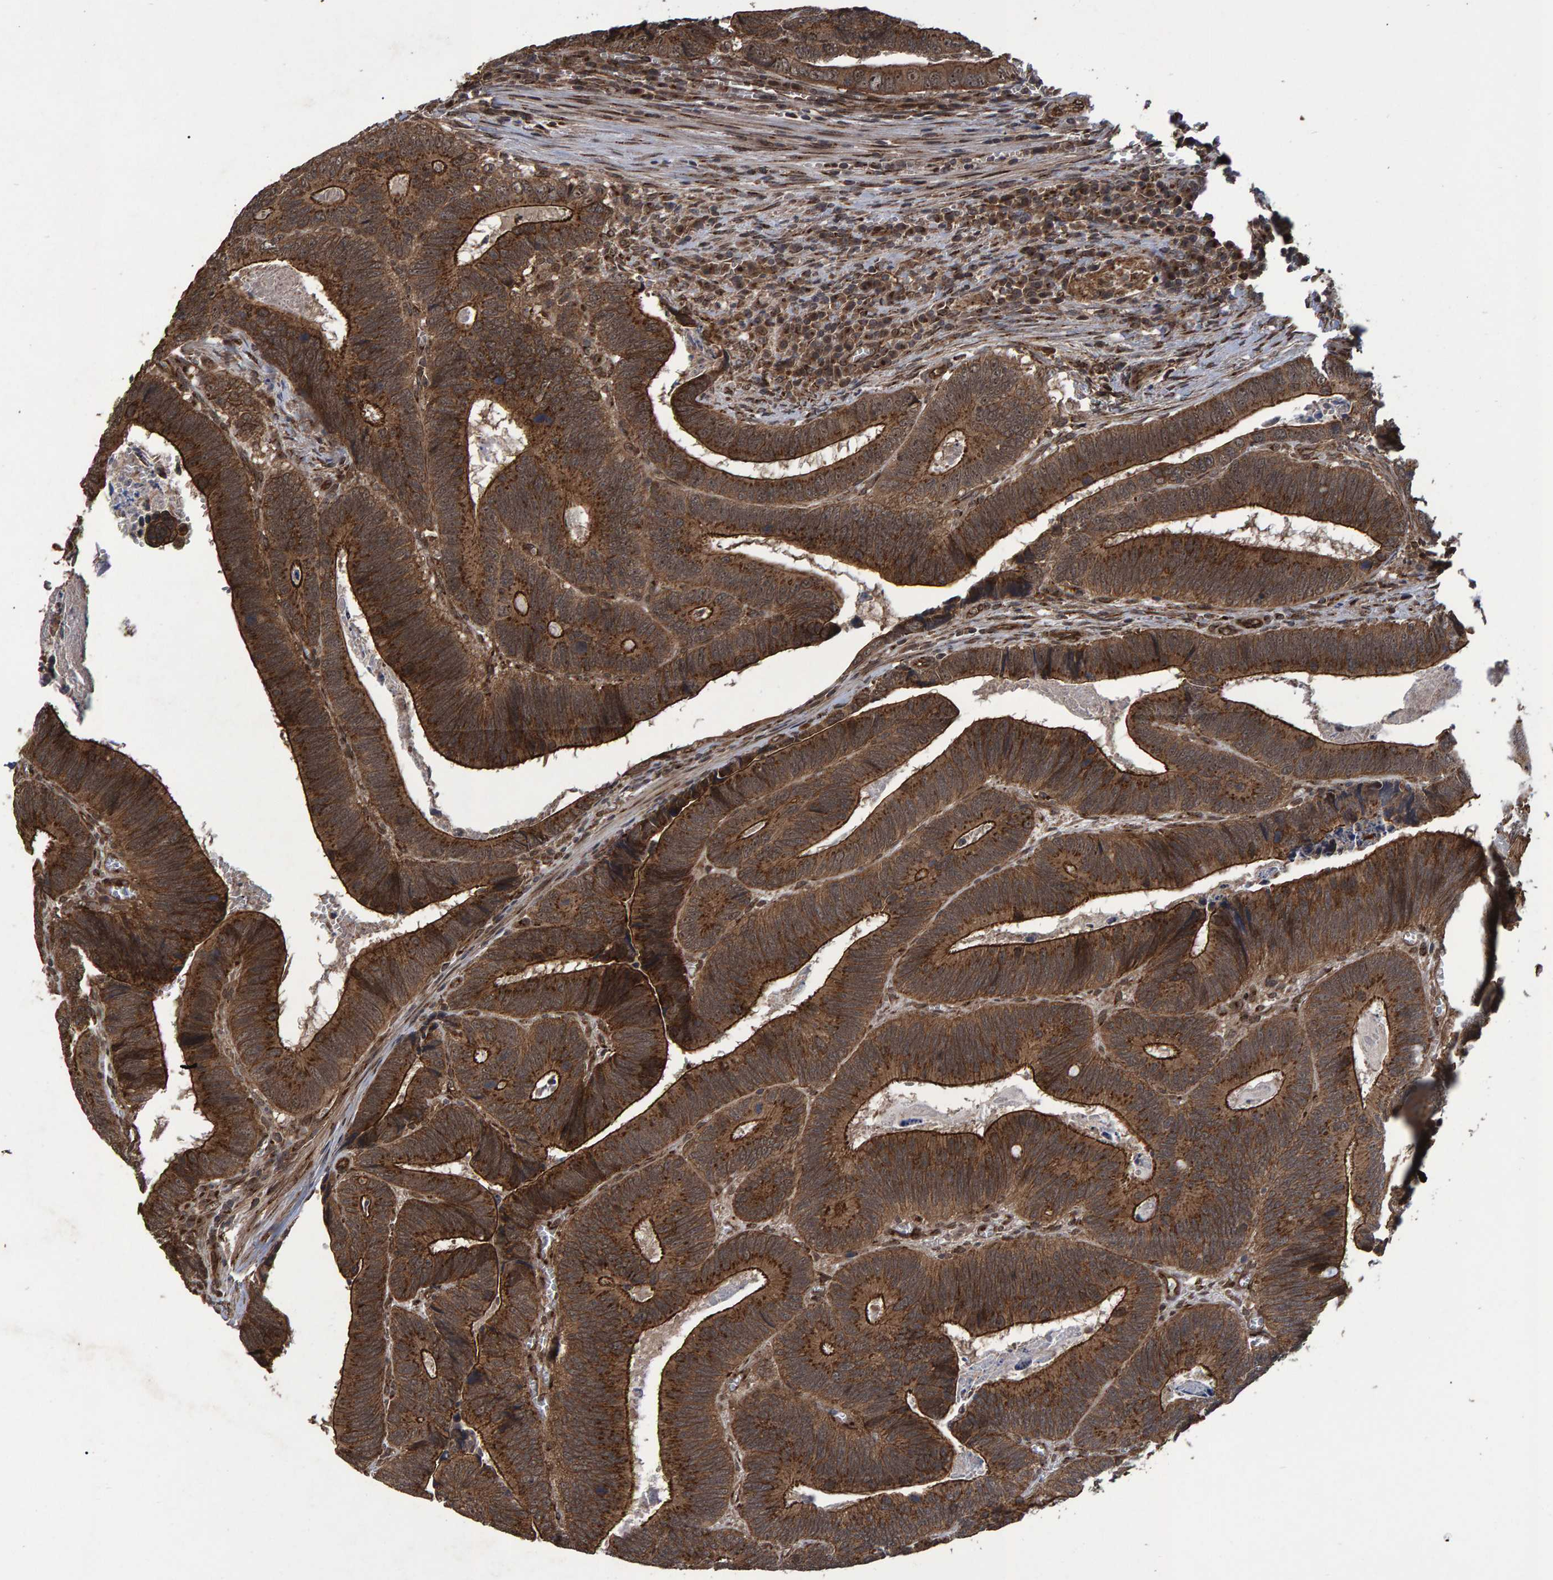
{"staining": {"intensity": "strong", "quantity": ">75%", "location": "cytoplasmic/membranous"}, "tissue": "colorectal cancer", "cell_type": "Tumor cells", "image_type": "cancer", "snomed": [{"axis": "morphology", "description": "Inflammation, NOS"}, {"axis": "morphology", "description": "Adenocarcinoma, NOS"}, {"axis": "topography", "description": "Colon"}], "caption": "An IHC micrograph of neoplastic tissue is shown. Protein staining in brown highlights strong cytoplasmic/membranous positivity in adenocarcinoma (colorectal) within tumor cells.", "gene": "TRIM68", "patient": {"sex": "male", "age": 72}}